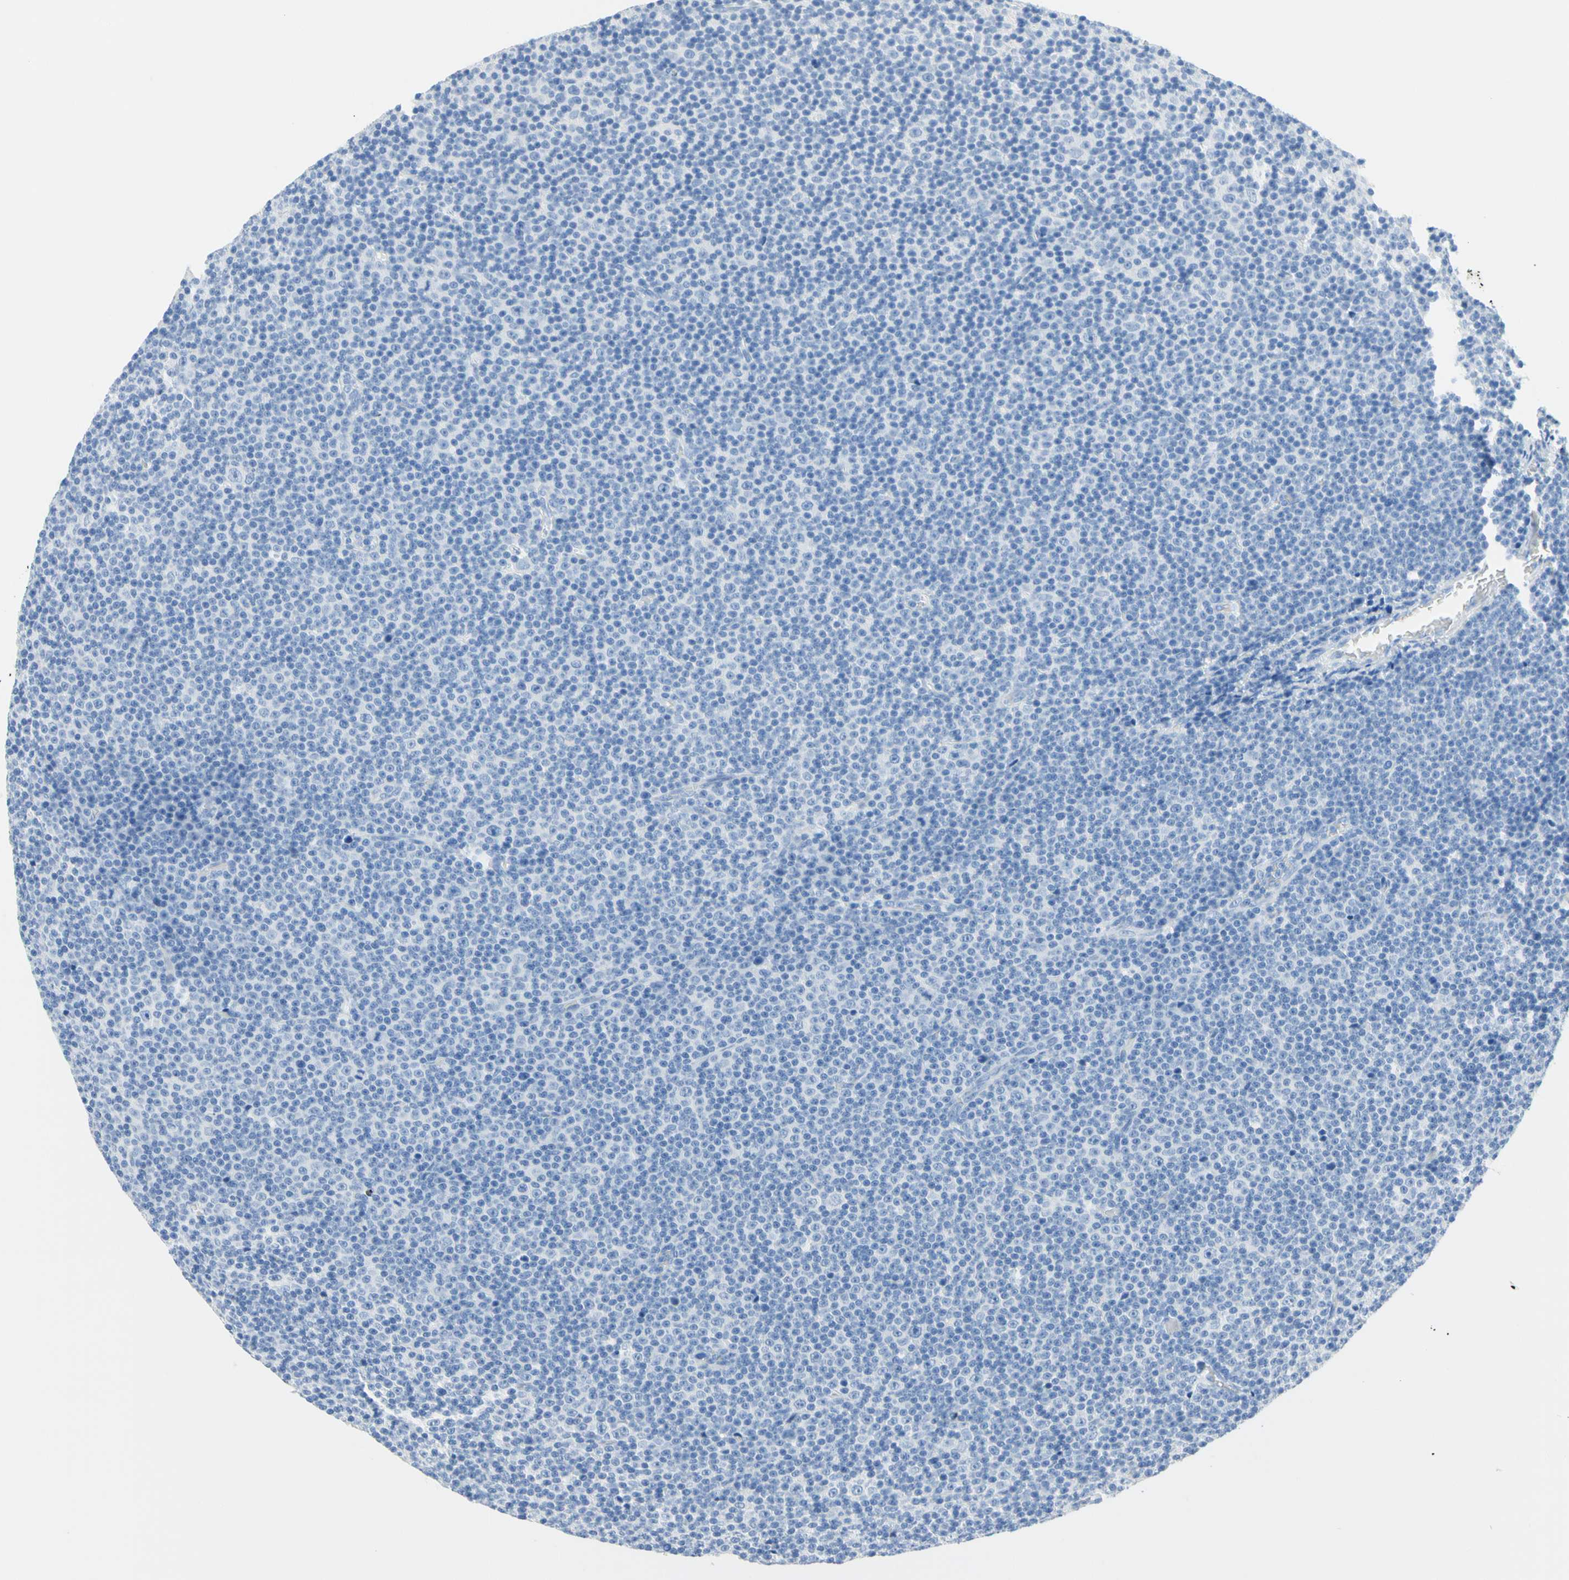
{"staining": {"intensity": "negative", "quantity": "none", "location": "none"}, "tissue": "lymphoma", "cell_type": "Tumor cells", "image_type": "cancer", "snomed": [{"axis": "morphology", "description": "Malignant lymphoma, non-Hodgkin's type, Low grade"}, {"axis": "topography", "description": "Lymph node"}], "caption": "Immunohistochemical staining of human malignant lymphoma, non-Hodgkin's type (low-grade) exhibits no significant staining in tumor cells.", "gene": "IL6ST", "patient": {"sex": "female", "age": 67}}